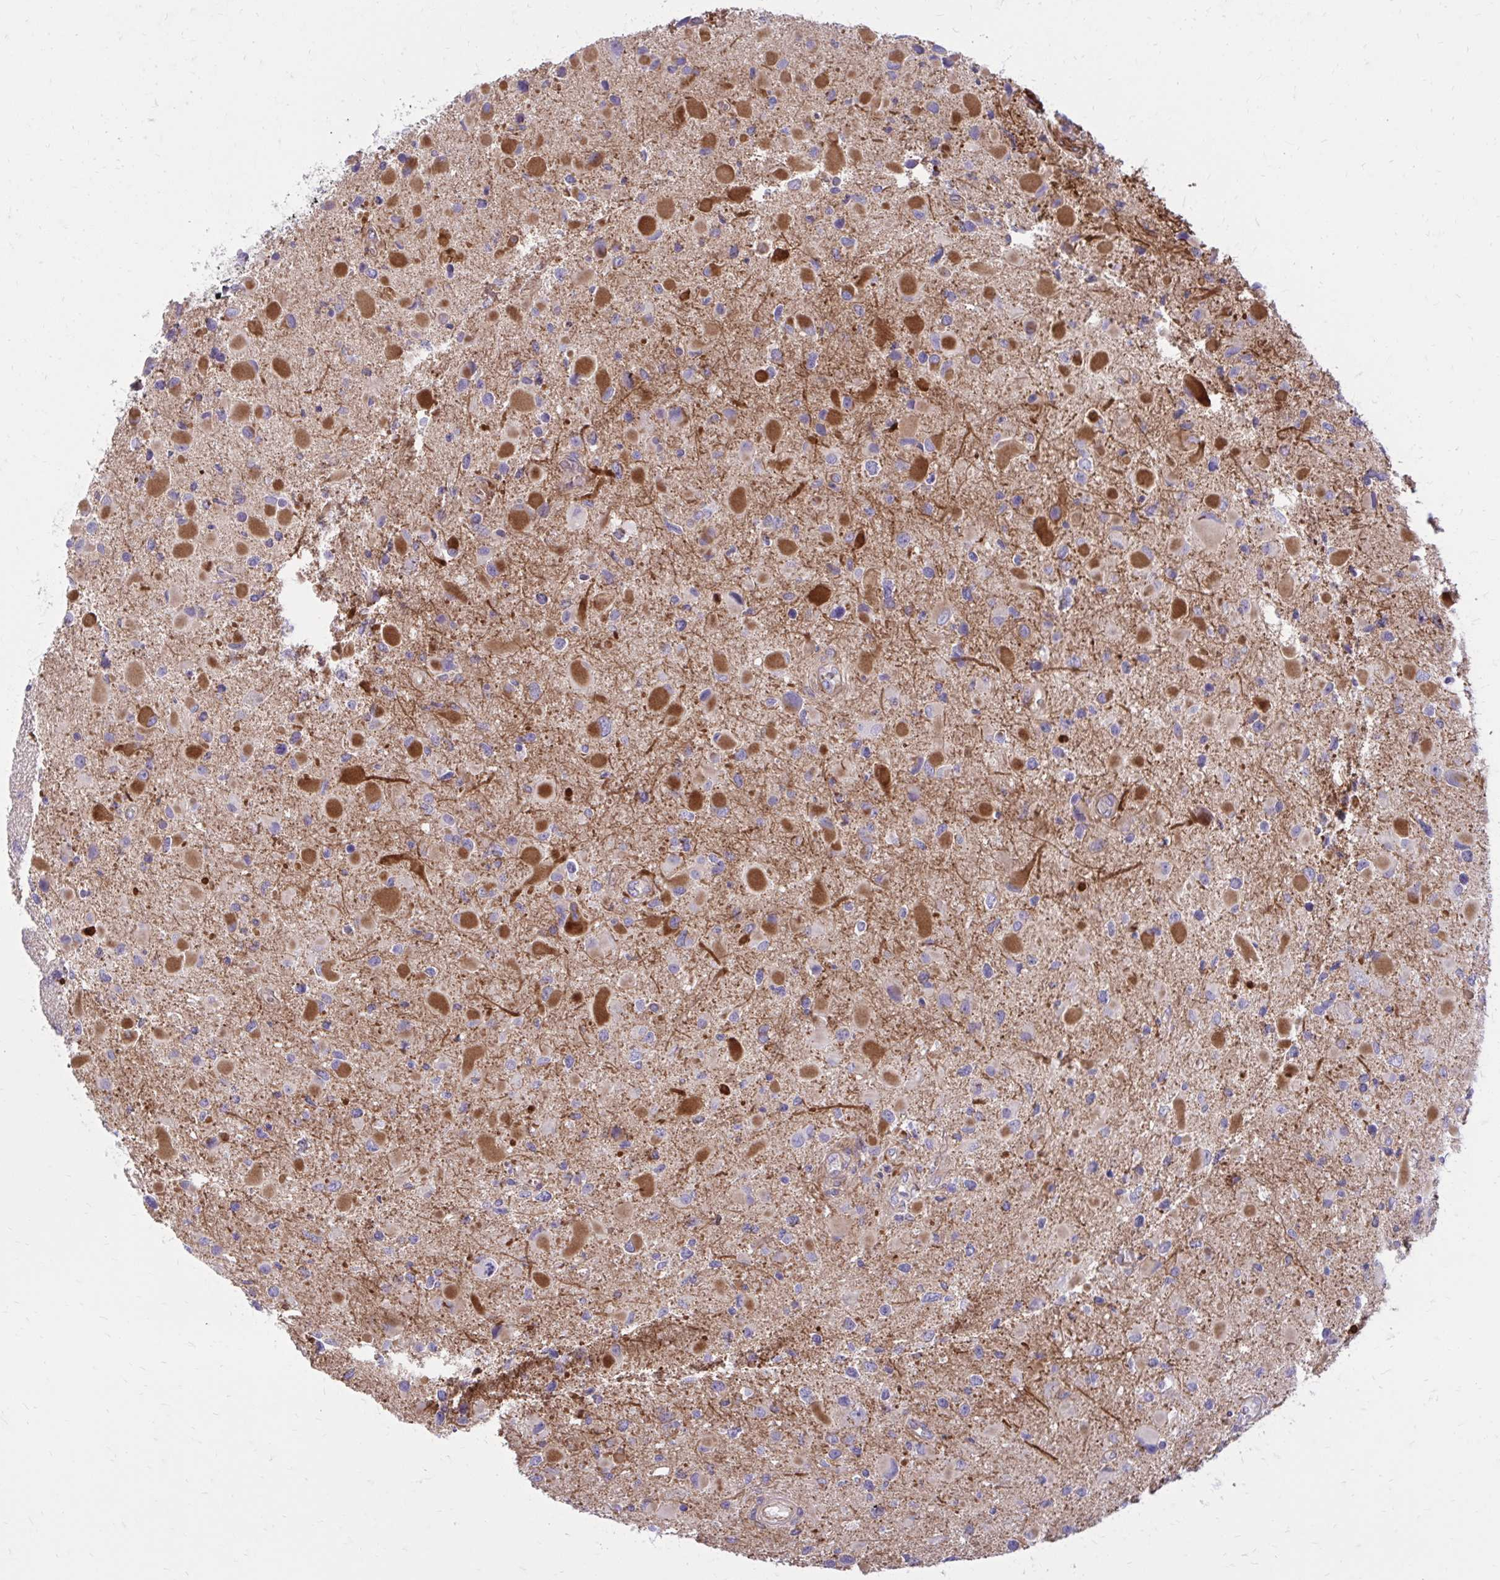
{"staining": {"intensity": "moderate", "quantity": "<25%", "location": "cytoplasmic/membranous"}, "tissue": "glioma", "cell_type": "Tumor cells", "image_type": "cancer", "snomed": [{"axis": "morphology", "description": "Glioma, malignant, Low grade"}, {"axis": "topography", "description": "Brain"}], "caption": "DAB (3,3'-diaminobenzidine) immunohistochemical staining of glioma demonstrates moderate cytoplasmic/membranous protein staining in approximately <25% of tumor cells. The staining was performed using DAB, with brown indicating positive protein expression. Nuclei are stained blue with hematoxylin.", "gene": "FAP", "patient": {"sex": "female", "age": 32}}